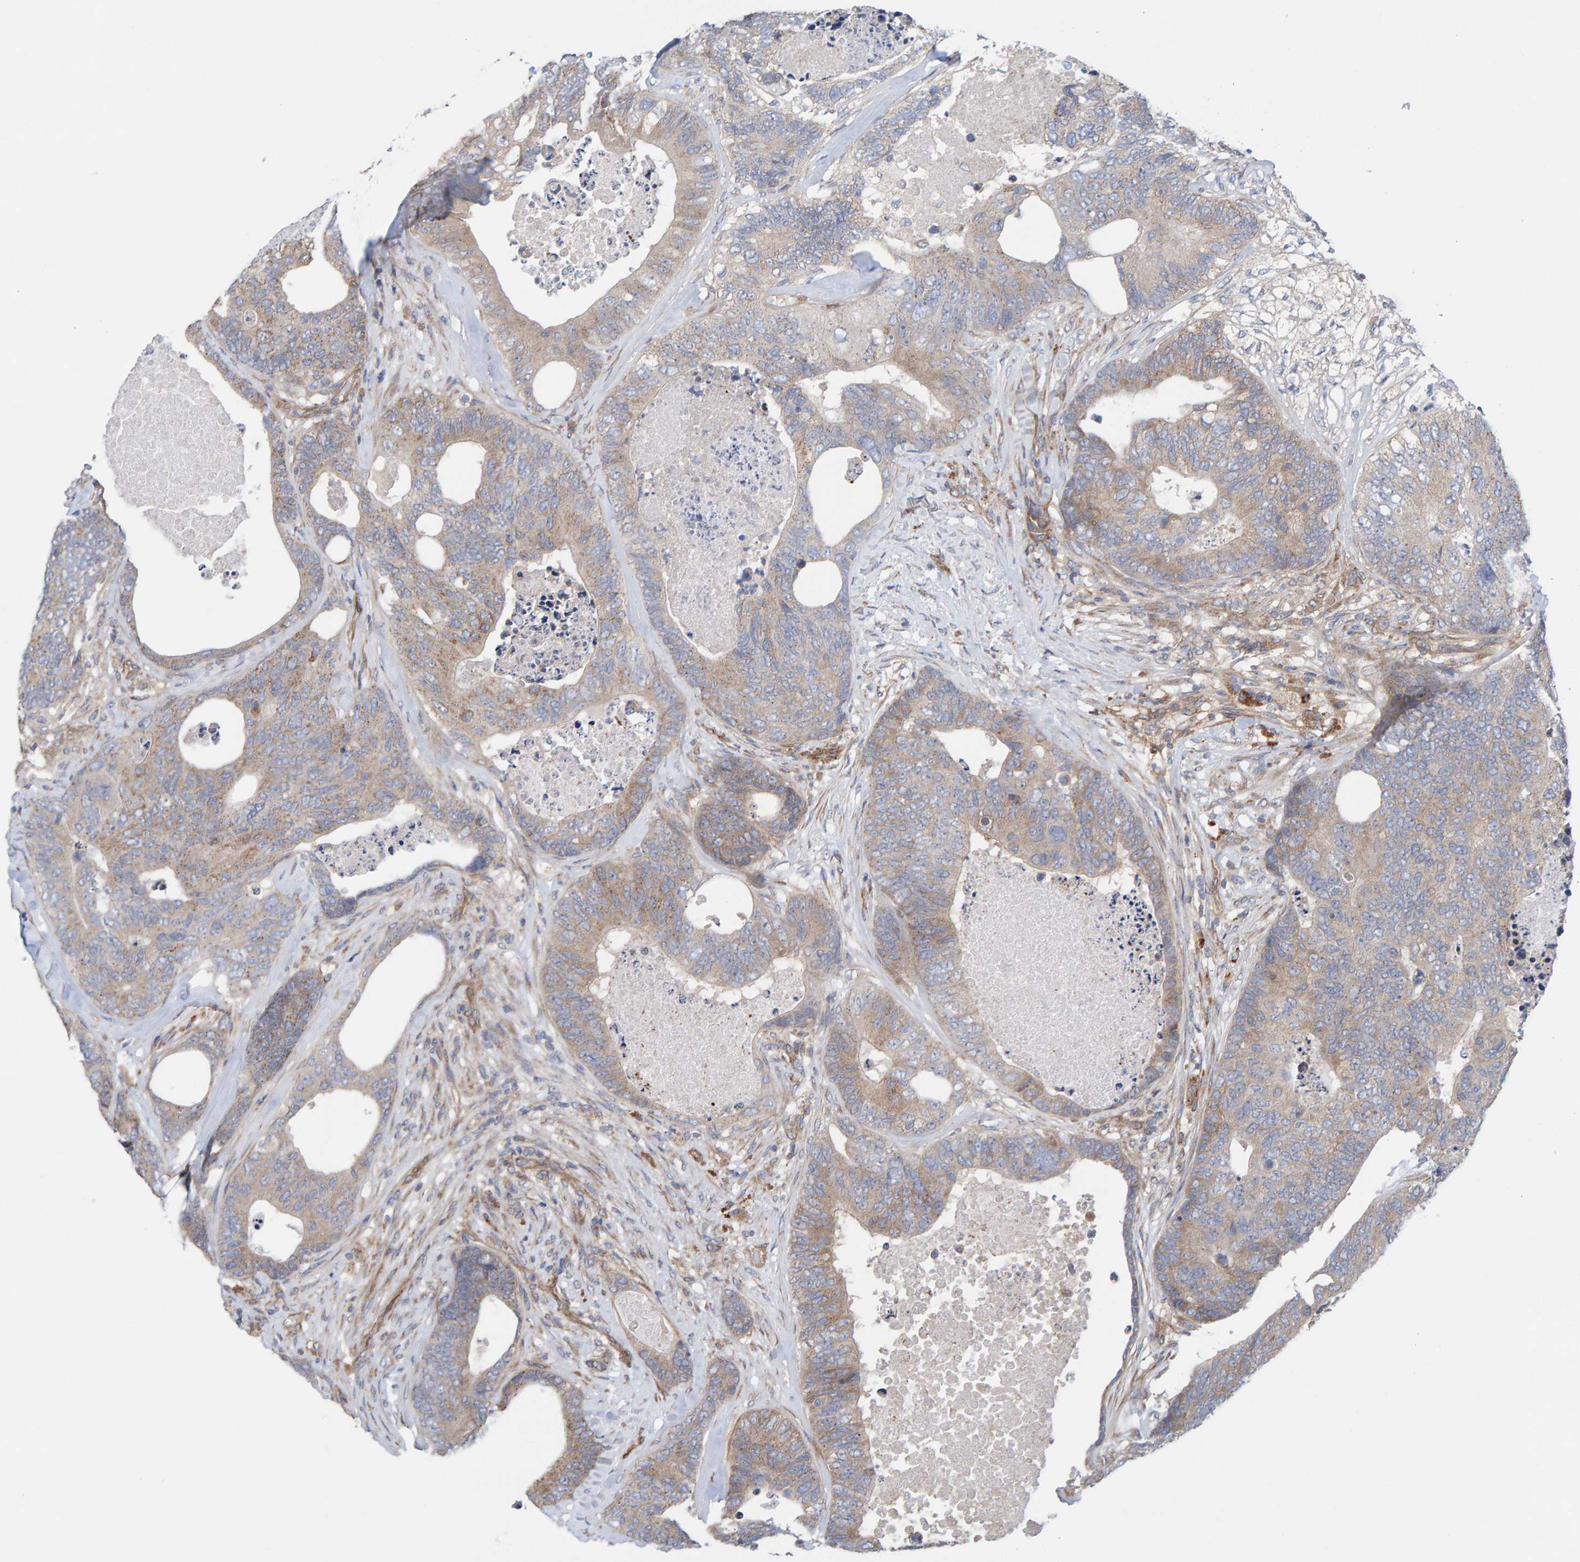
{"staining": {"intensity": "weak", "quantity": ">75%", "location": "cytoplasmic/membranous"}, "tissue": "colorectal cancer", "cell_type": "Tumor cells", "image_type": "cancer", "snomed": [{"axis": "morphology", "description": "Adenocarcinoma, NOS"}, {"axis": "topography", "description": "Colon"}], "caption": "Immunohistochemical staining of human colorectal cancer (adenocarcinoma) displays low levels of weak cytoplasmic/membranous expression in about >75% of tumor cells.", "gene": "CDK5RAP3", "patient": {"sex": "female", "age": 67}}